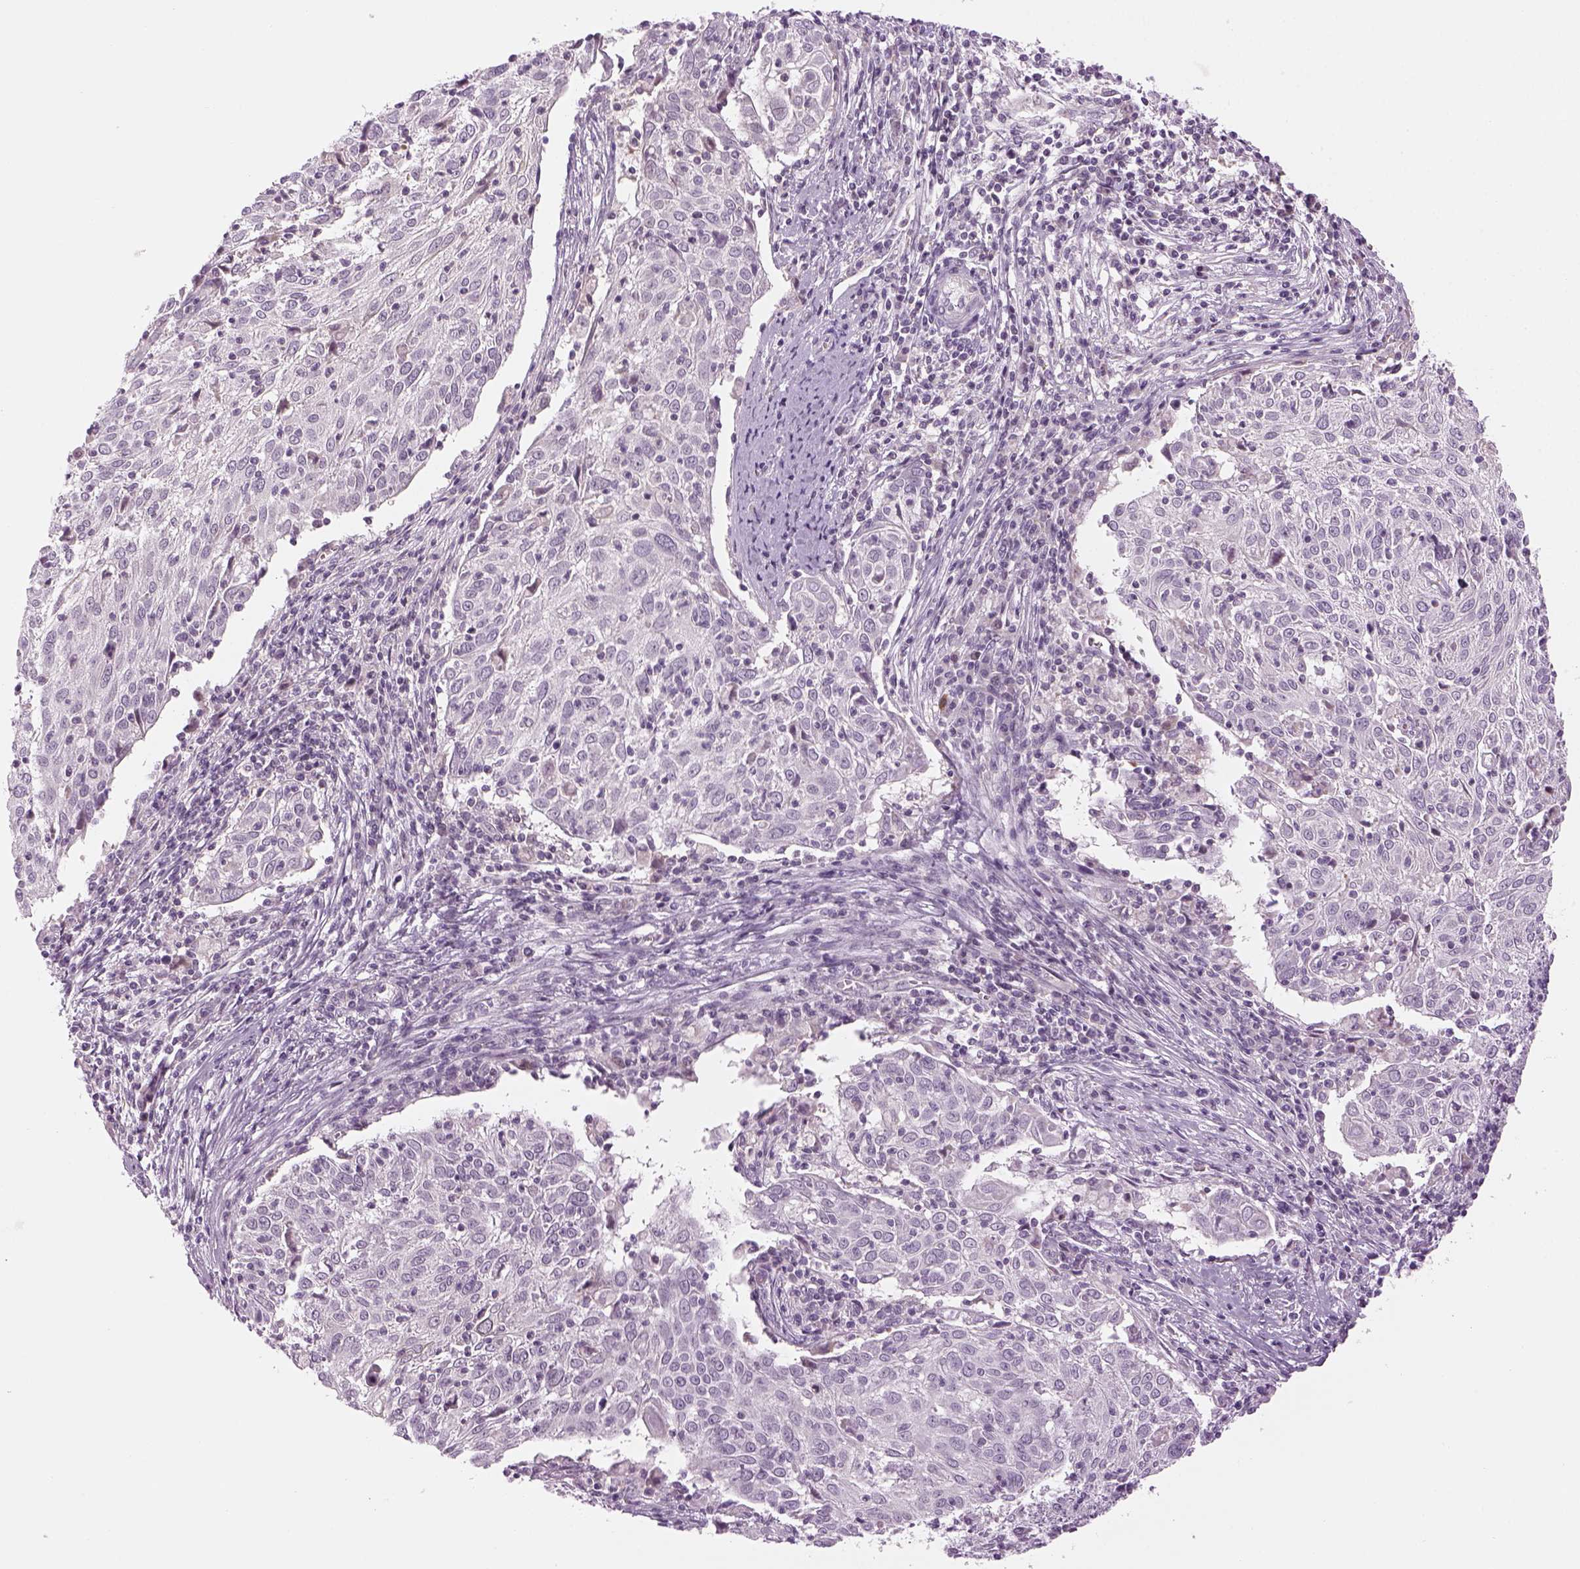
{"staining": {"intensity": "negative", "quantity": "none", "location": "none"}, "tissue": "cervical cancer", "cell_type": "Tumor cells", "image_type": "cancer", "snomed": [{"axis": "morphology", "description": "Squamous cell carcinoma, NOS"}, {"axis": "topography", "description": "Cervix"}], "caption": "Immunohistochemical staining of human squamous cell carcinoma (cervical) reveals no significant positivity in tumor cells.", "gene": "LRRIQ3", "patient": {"sex": "female", "age": 39}}